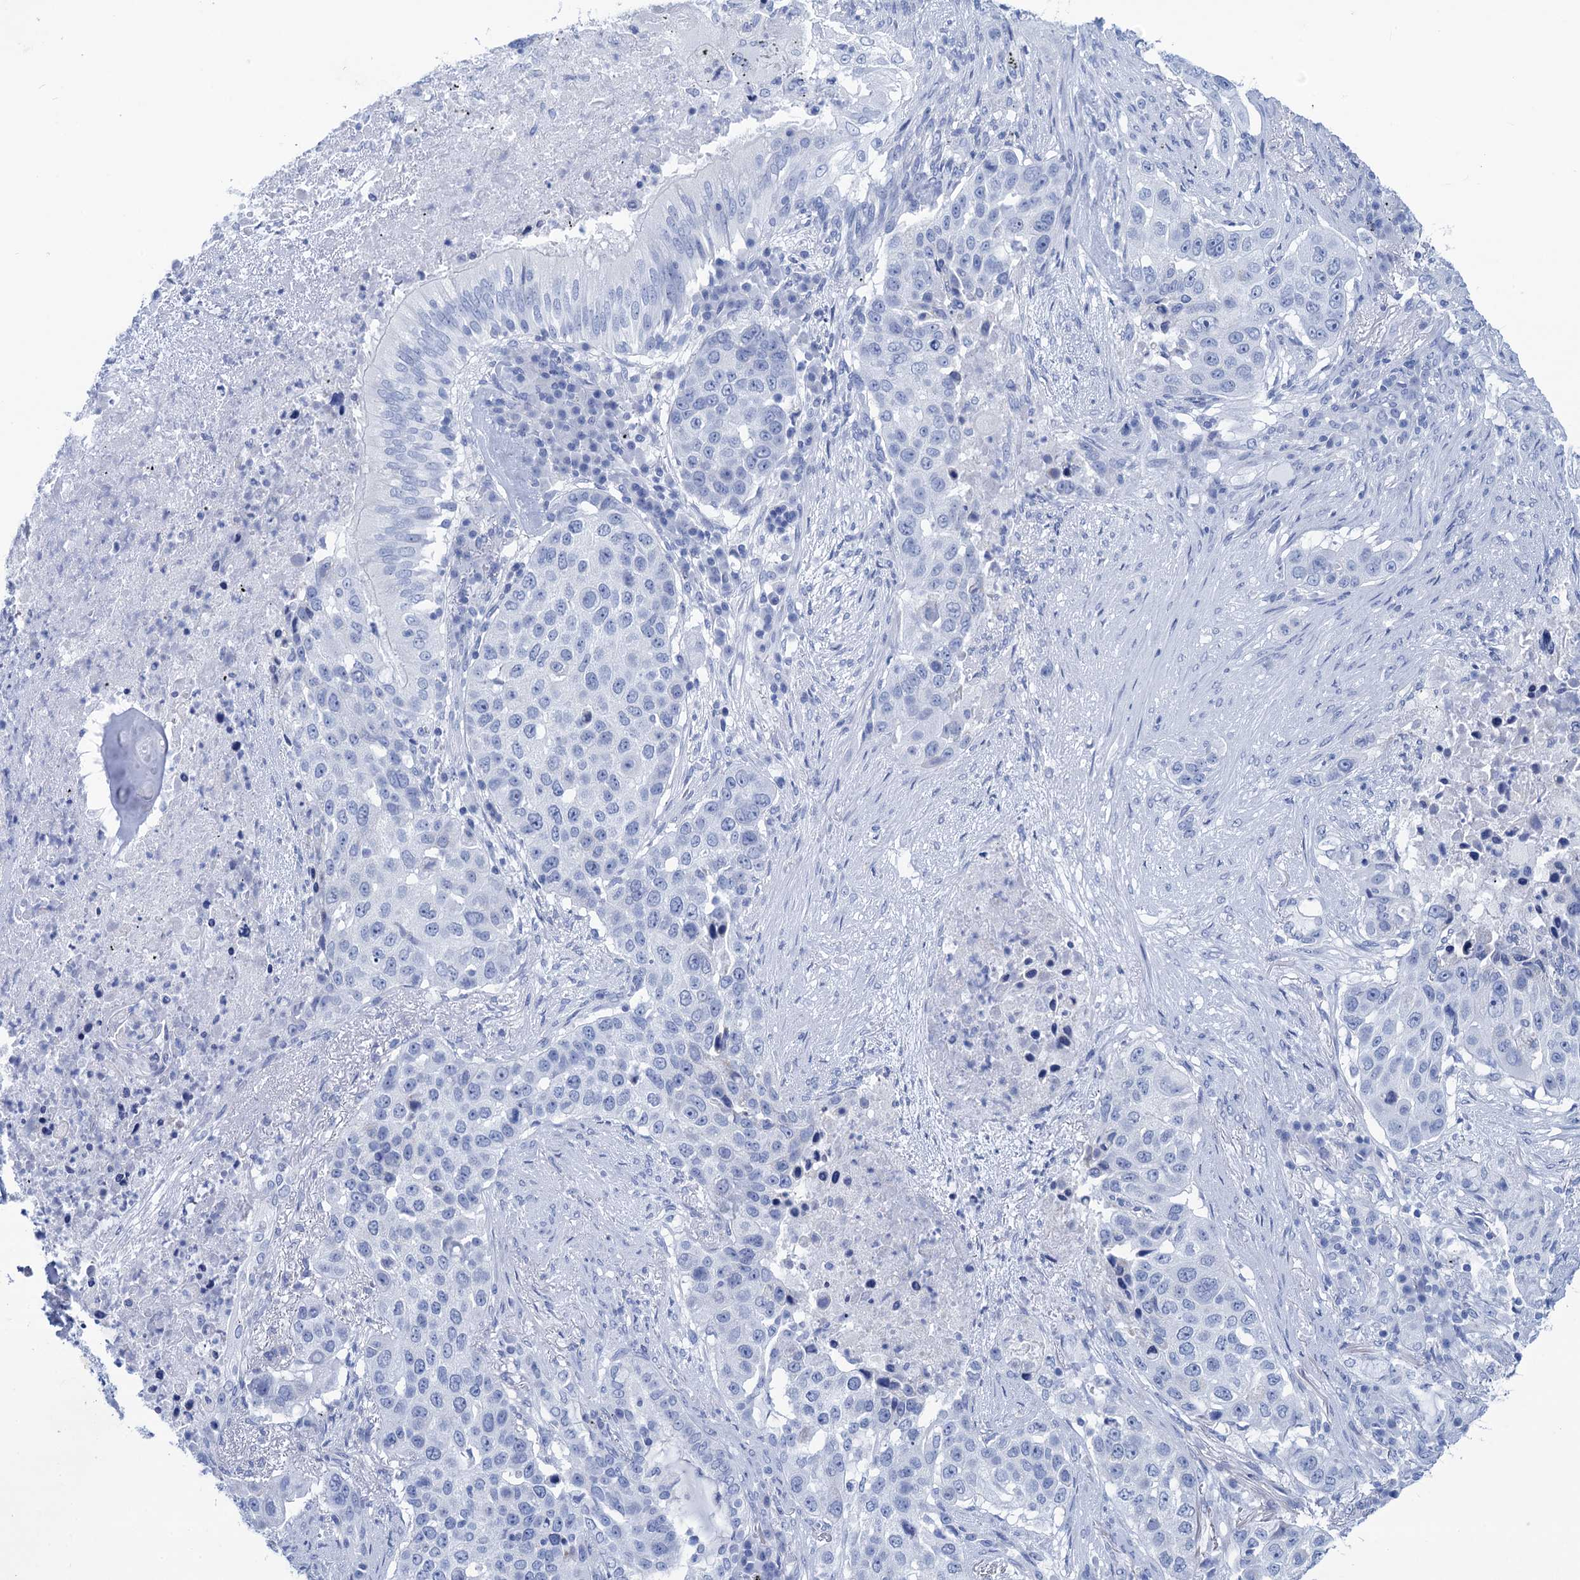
{"staining": {"intensity": "negative", "quantity": "none", "location": "none"}, "tissue": "lung cancer", "cell_type": "Tumor cells", "image_type": "cancer", "snomed": [{"axis": "morphology", "description": "Squamous cell carcinoma, NOS"}, {"axis": "topography", "description": "Lung"}], "caption": "Micrograph shows no significant protein expression in tumor cells of lung cancer (squamous cell carcinoma).", "gene": "CABYR", "patient": {"sex": "female", "age": 63}}